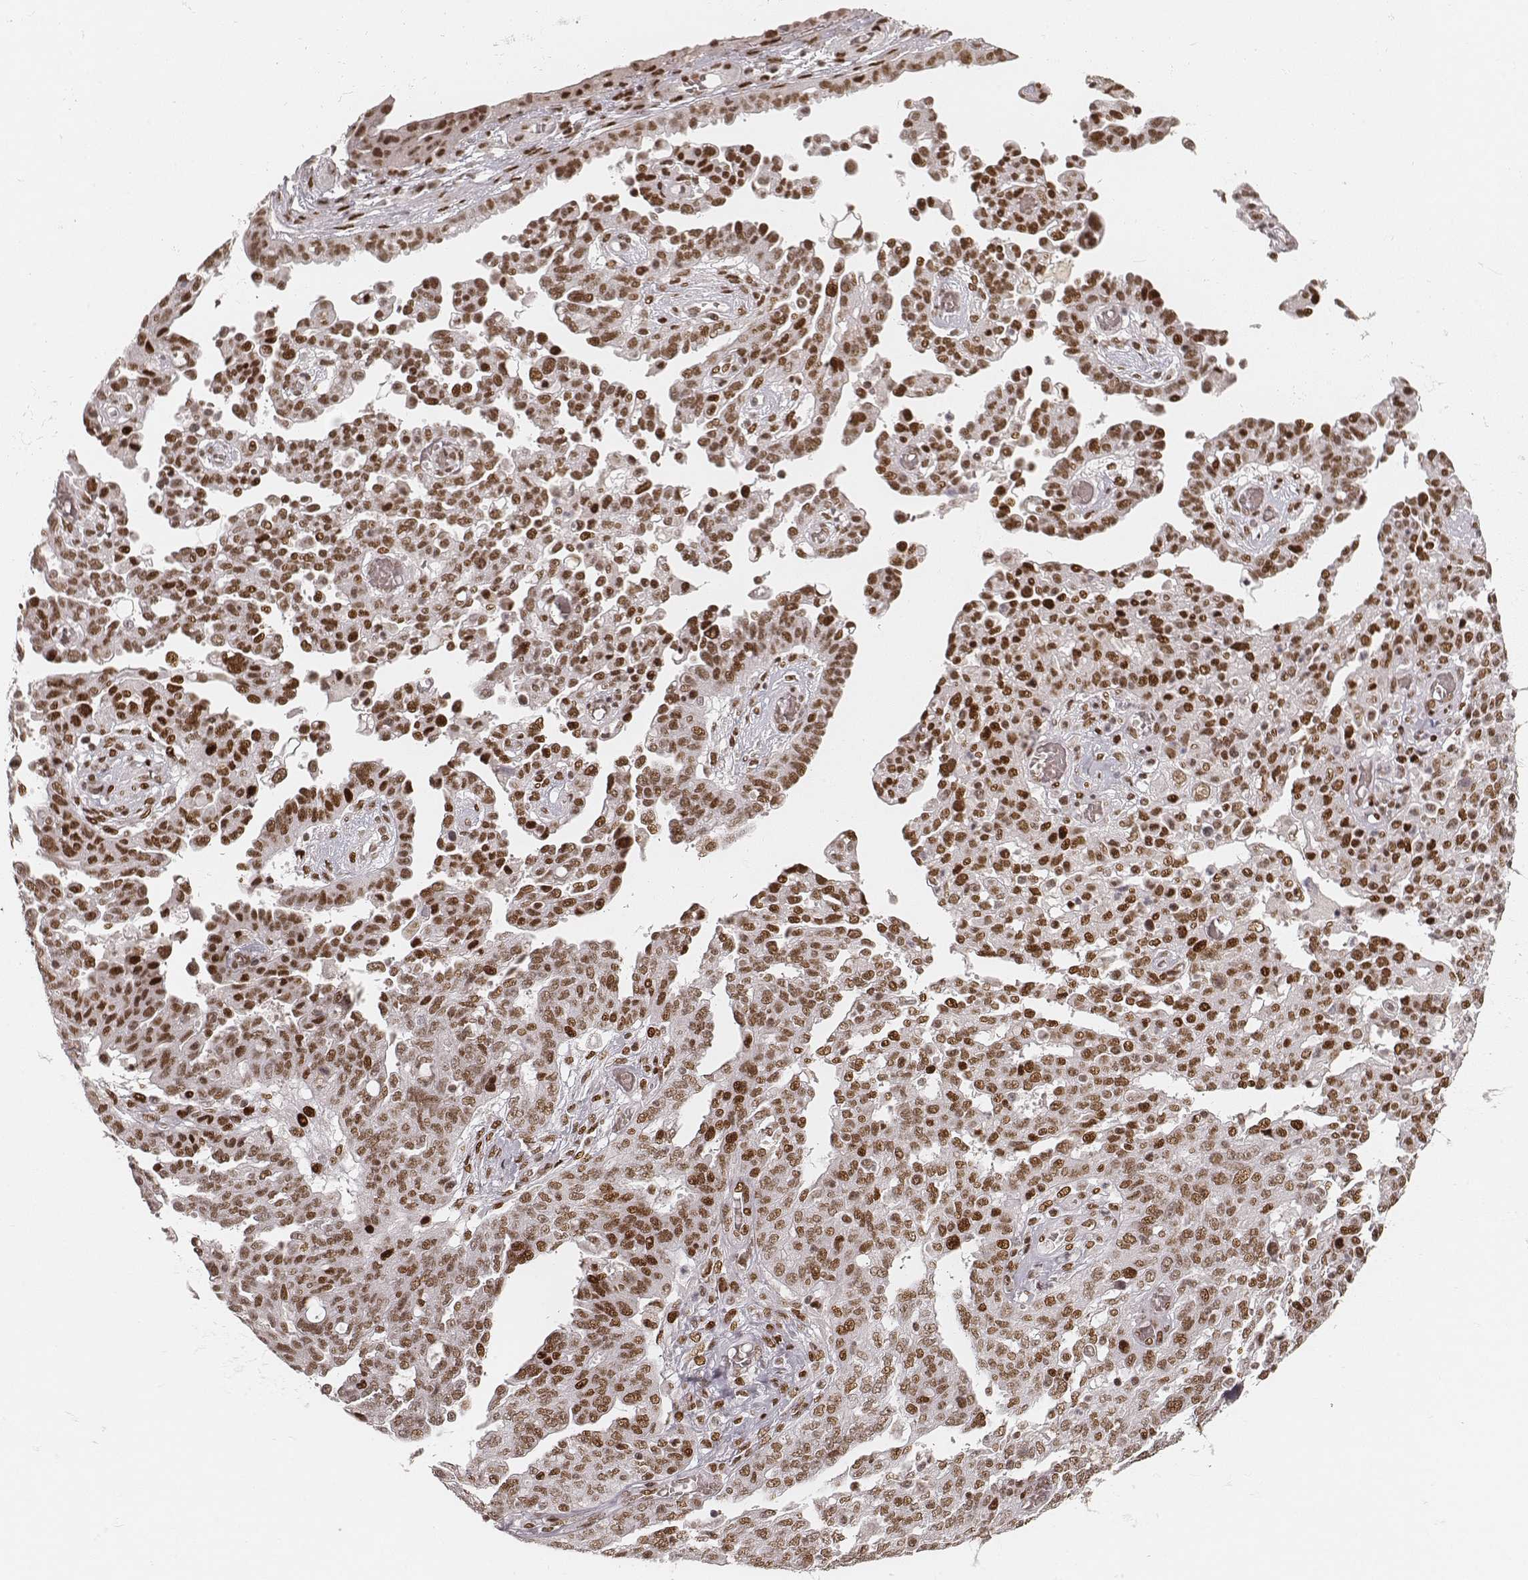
{"staining": {"intensity": "moderate", "quantity": ">75%", "location": "nuclear"}, "tissue": "ovarian cancer", "cell_type": "Tumor cells", "image_type": "cancer", "snomed": [{"axis": "morphology", "description": "Cystadenocarcinoma, serous, NOS"}, {"axis": "topography", "description": "Ovary"}], "caption": "A histopathology image of ovarian cancer stained for a protein reveals moderate nuclear brown staining in tumor cells.", "gene": "HNRNPC", "patient": {"sex": "female", "age": 67}}